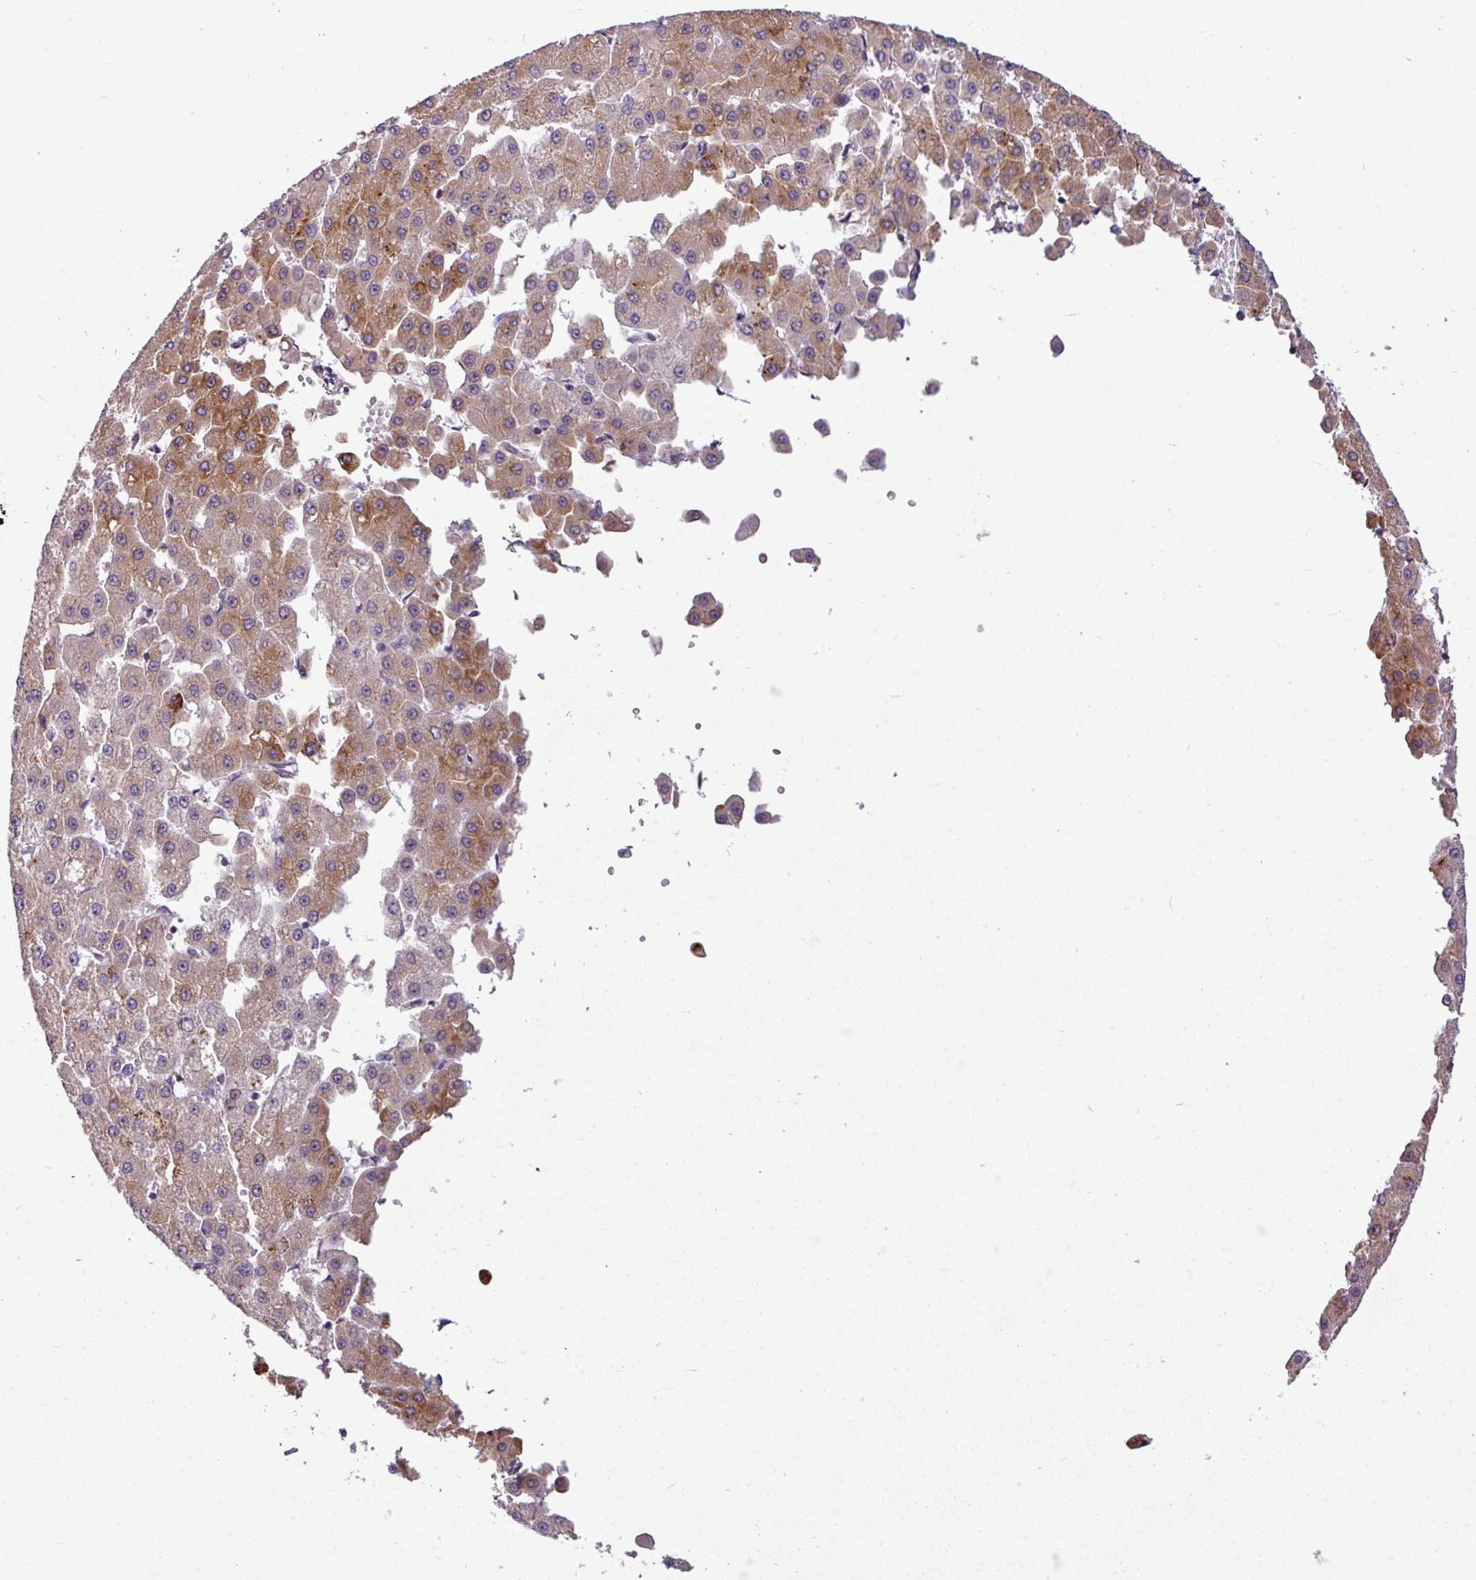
{"staining": {"intensity": "moderate", "quantity": ">75%", "location": "cytoplasmic/membranous"}, "tissue": "liver cancer", "cell_type": "Tumor cells", "image_type": "cancer", "snomed": [{"axis": "morphology", "description": "Carcinoma, Hepatocellular, NOS"}, {"axis": "topography", "description": "Liver"}], "caption": "A brown stain highlights moderate cytoplasmic/membranous expression of a protein in human liver hepatocellular carcinoma tumor cells.", "gene": "ZNF35", "patient": {"sex": "male", "age": 47}}